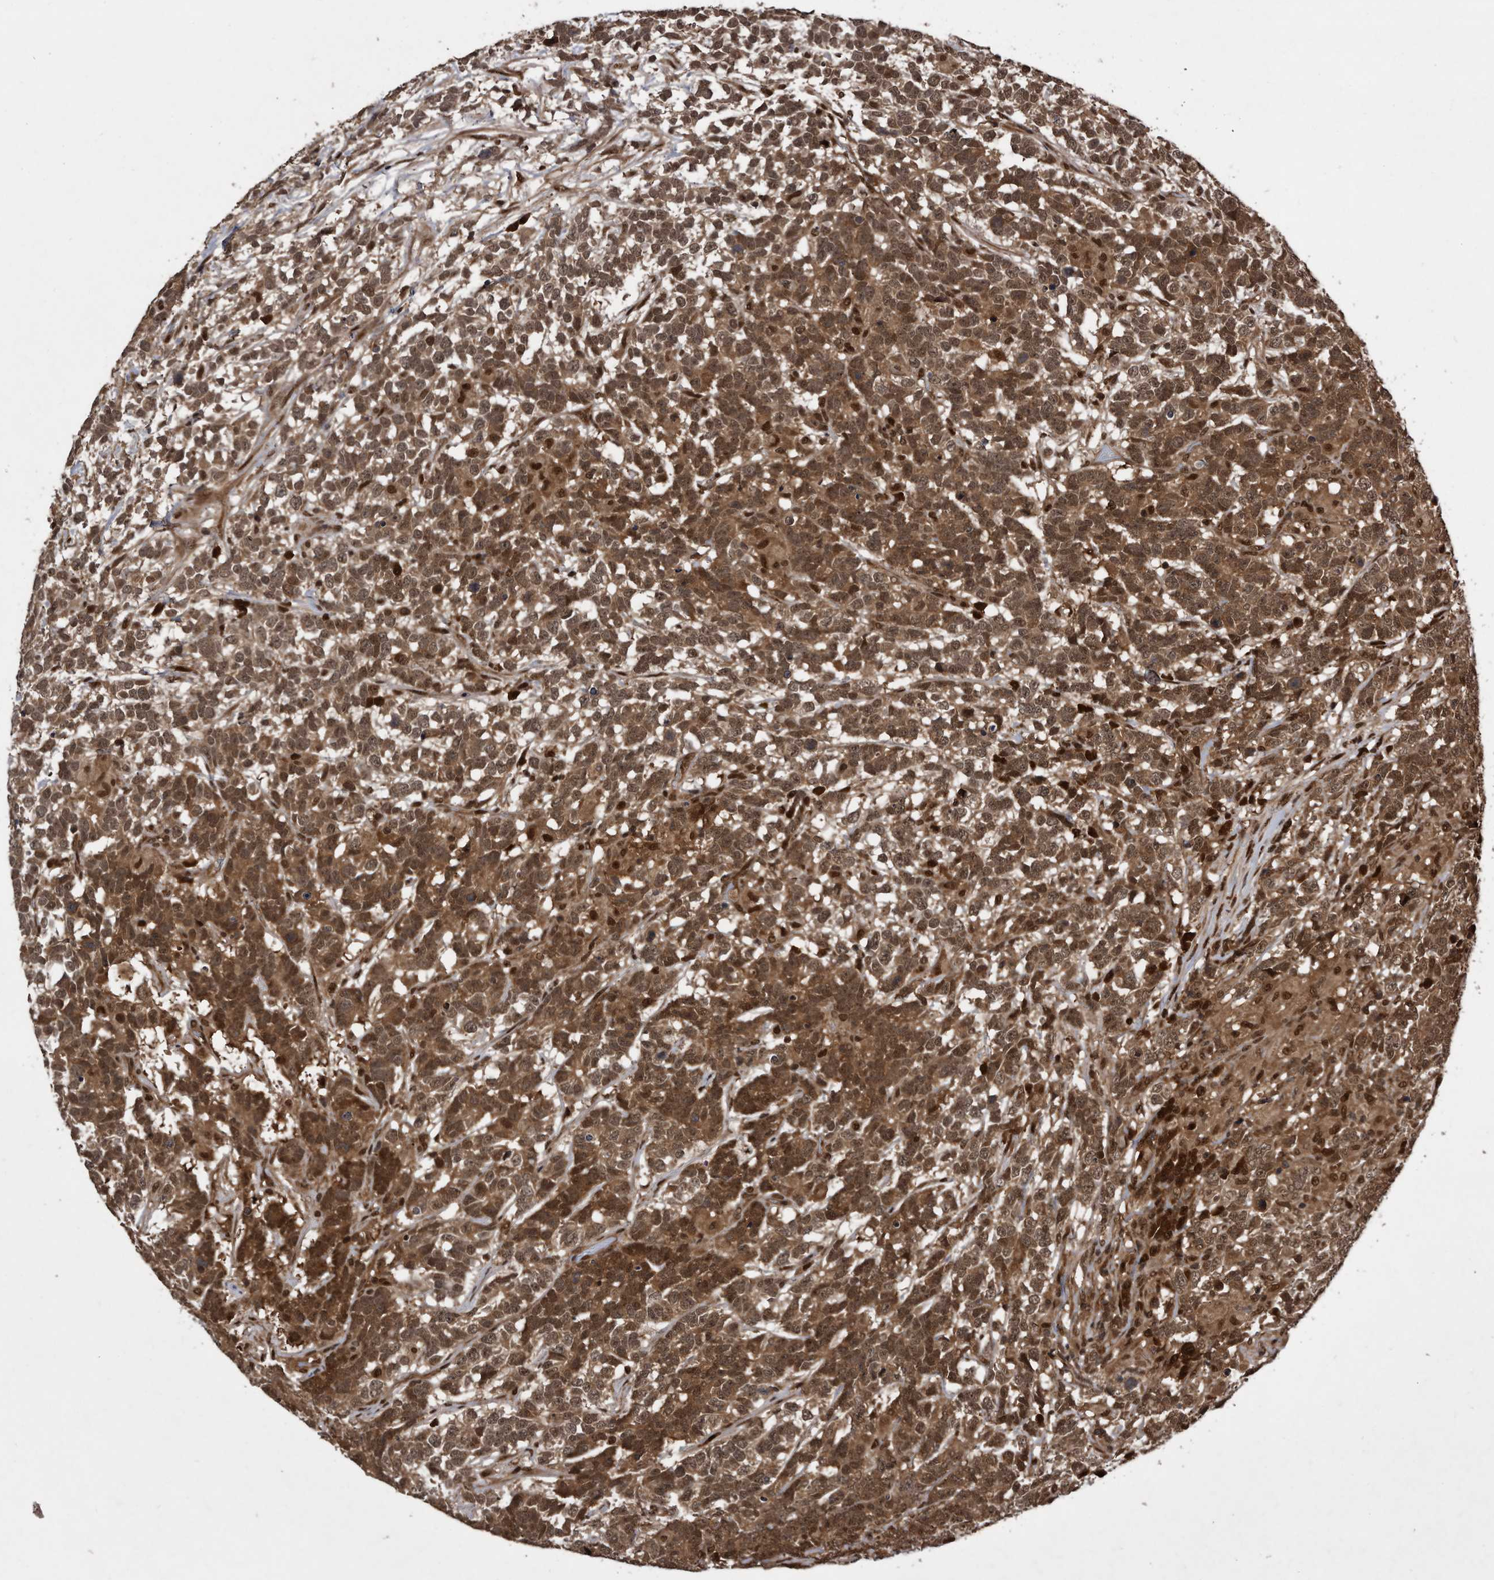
{"staining": {"intensity": "strong", "quantity": ">75%", "location": "cytoplasmic/membranous,nuclear"}, "tissue": "testis cancer", "cell_type": "Tumor cells", "image_type": "cancer", "snomed": [{"axis": "morphology", "description": "Carcinoma, Embryonal, NOS"}, {"axis": "topography", "description": "Testis"}], "caption": "Immunohistochemistry staining of testis cancer (embryonal carcinoma), which demonstrates high levels of strong cytoplasmic/membranous and nuclear positivity in about >75% of tumor cells indicating strong cytoplasmic/membranous and nuclear protein positivity. The staining was performed using DAB (3,3'-diaminobenzidine) (brown) for protein detection and nuclei were counterstained in hematoxylin (blue).", "gene": "RAD23B", "patient": {"sex": "male", "age": 26}}